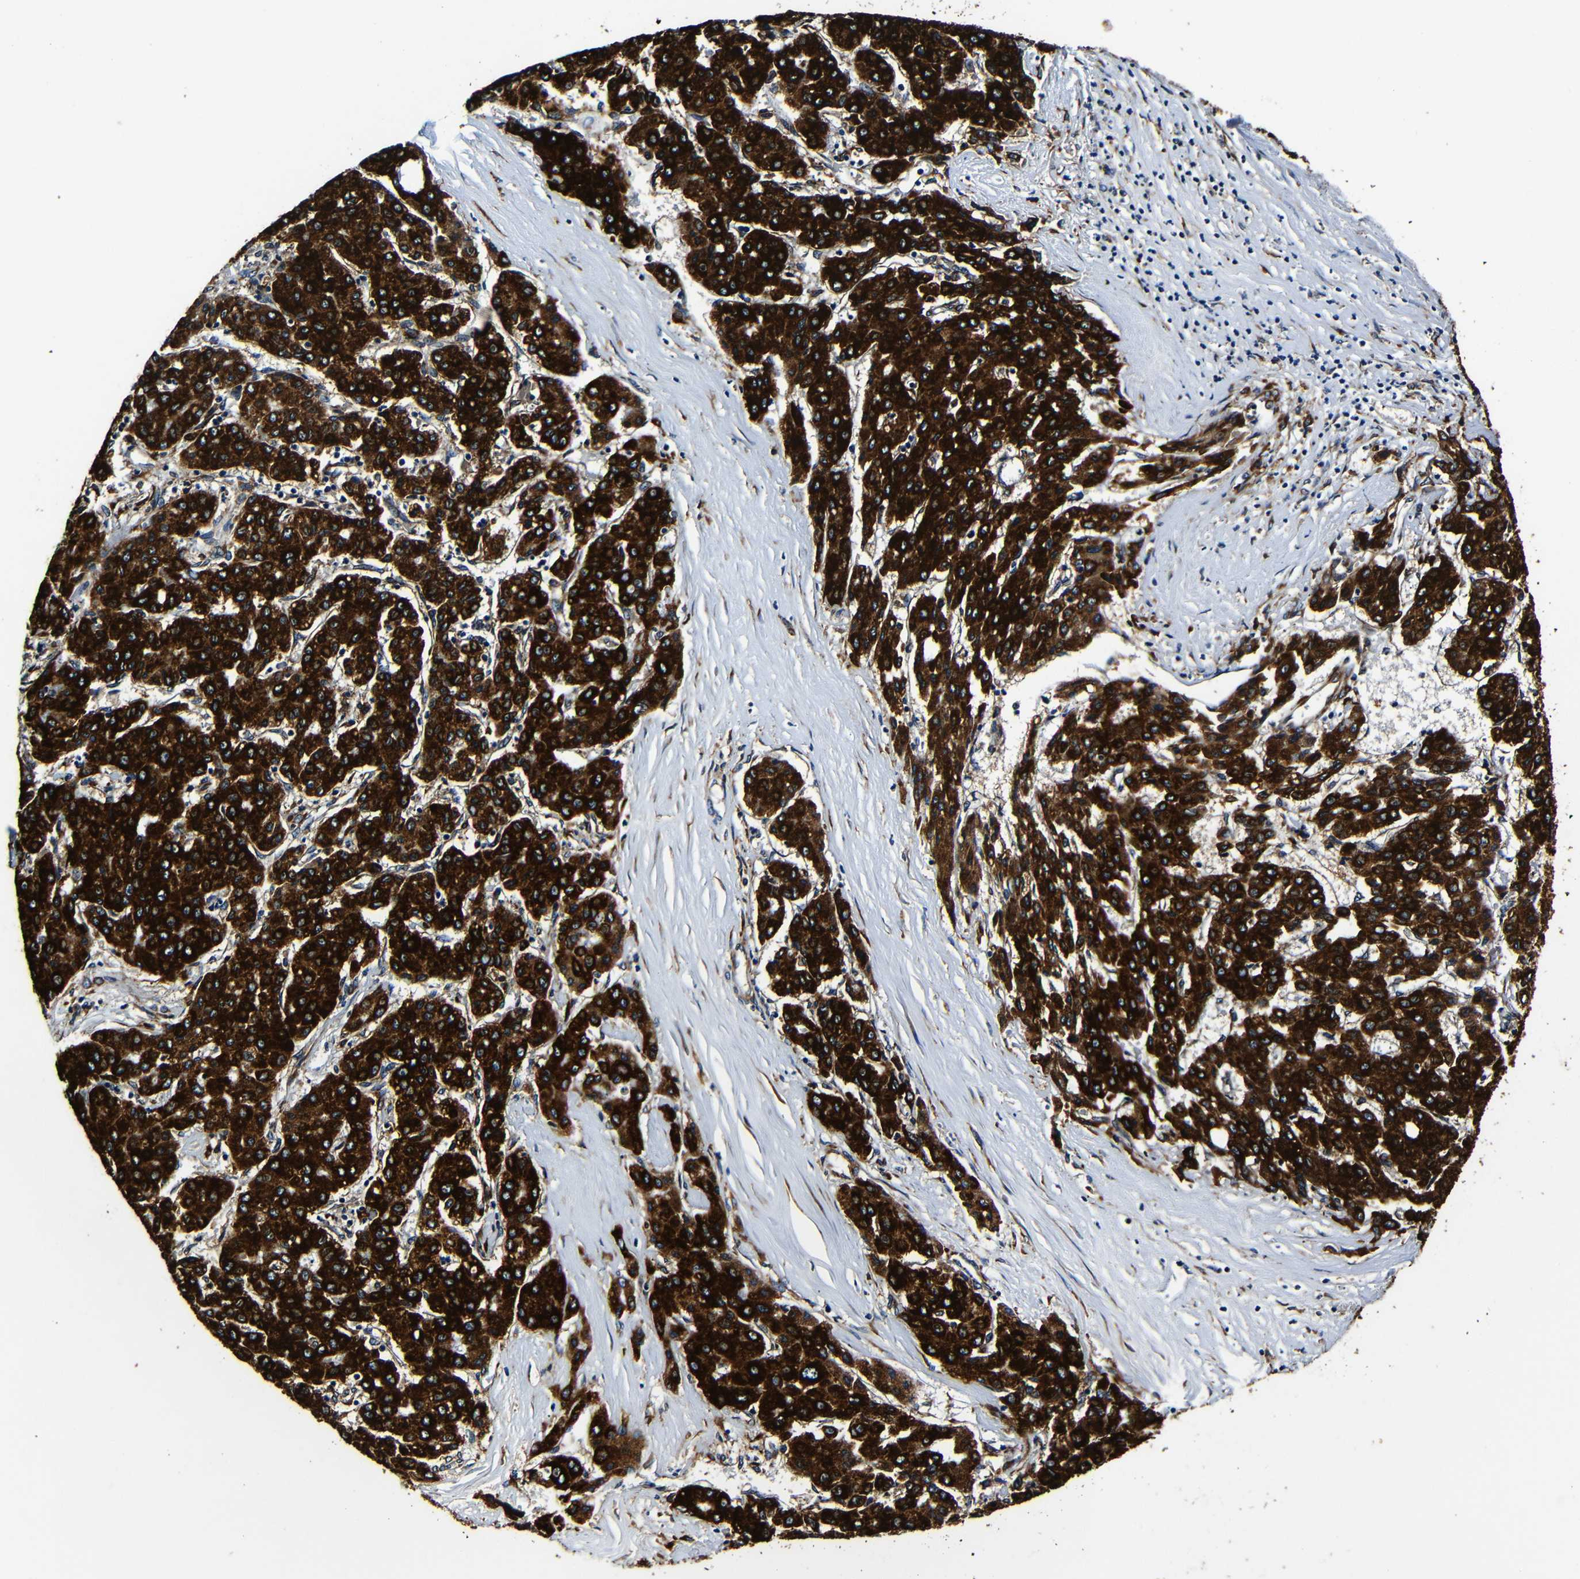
{"staining": {"intensity": "strong", "quantity": ">75%", "location": "cytoplasmic/membranous"}, "tissue": "liver cancer", "cell_type": "Tumor cells", "image_type": "cancer", "snomed": [{"axis": "morphology", "description": "Carcinoma, Hepatocellular, NOS"}, {"axis": "topography", "description": "Liver"}], "caption": "Strong cytoplasmic/membranous staining is seen in about >75% of tumor cells in liver hepatocellular carcinoma.", "gene": "RRBP1", "patient": {"sex": "male", "age": 65}}